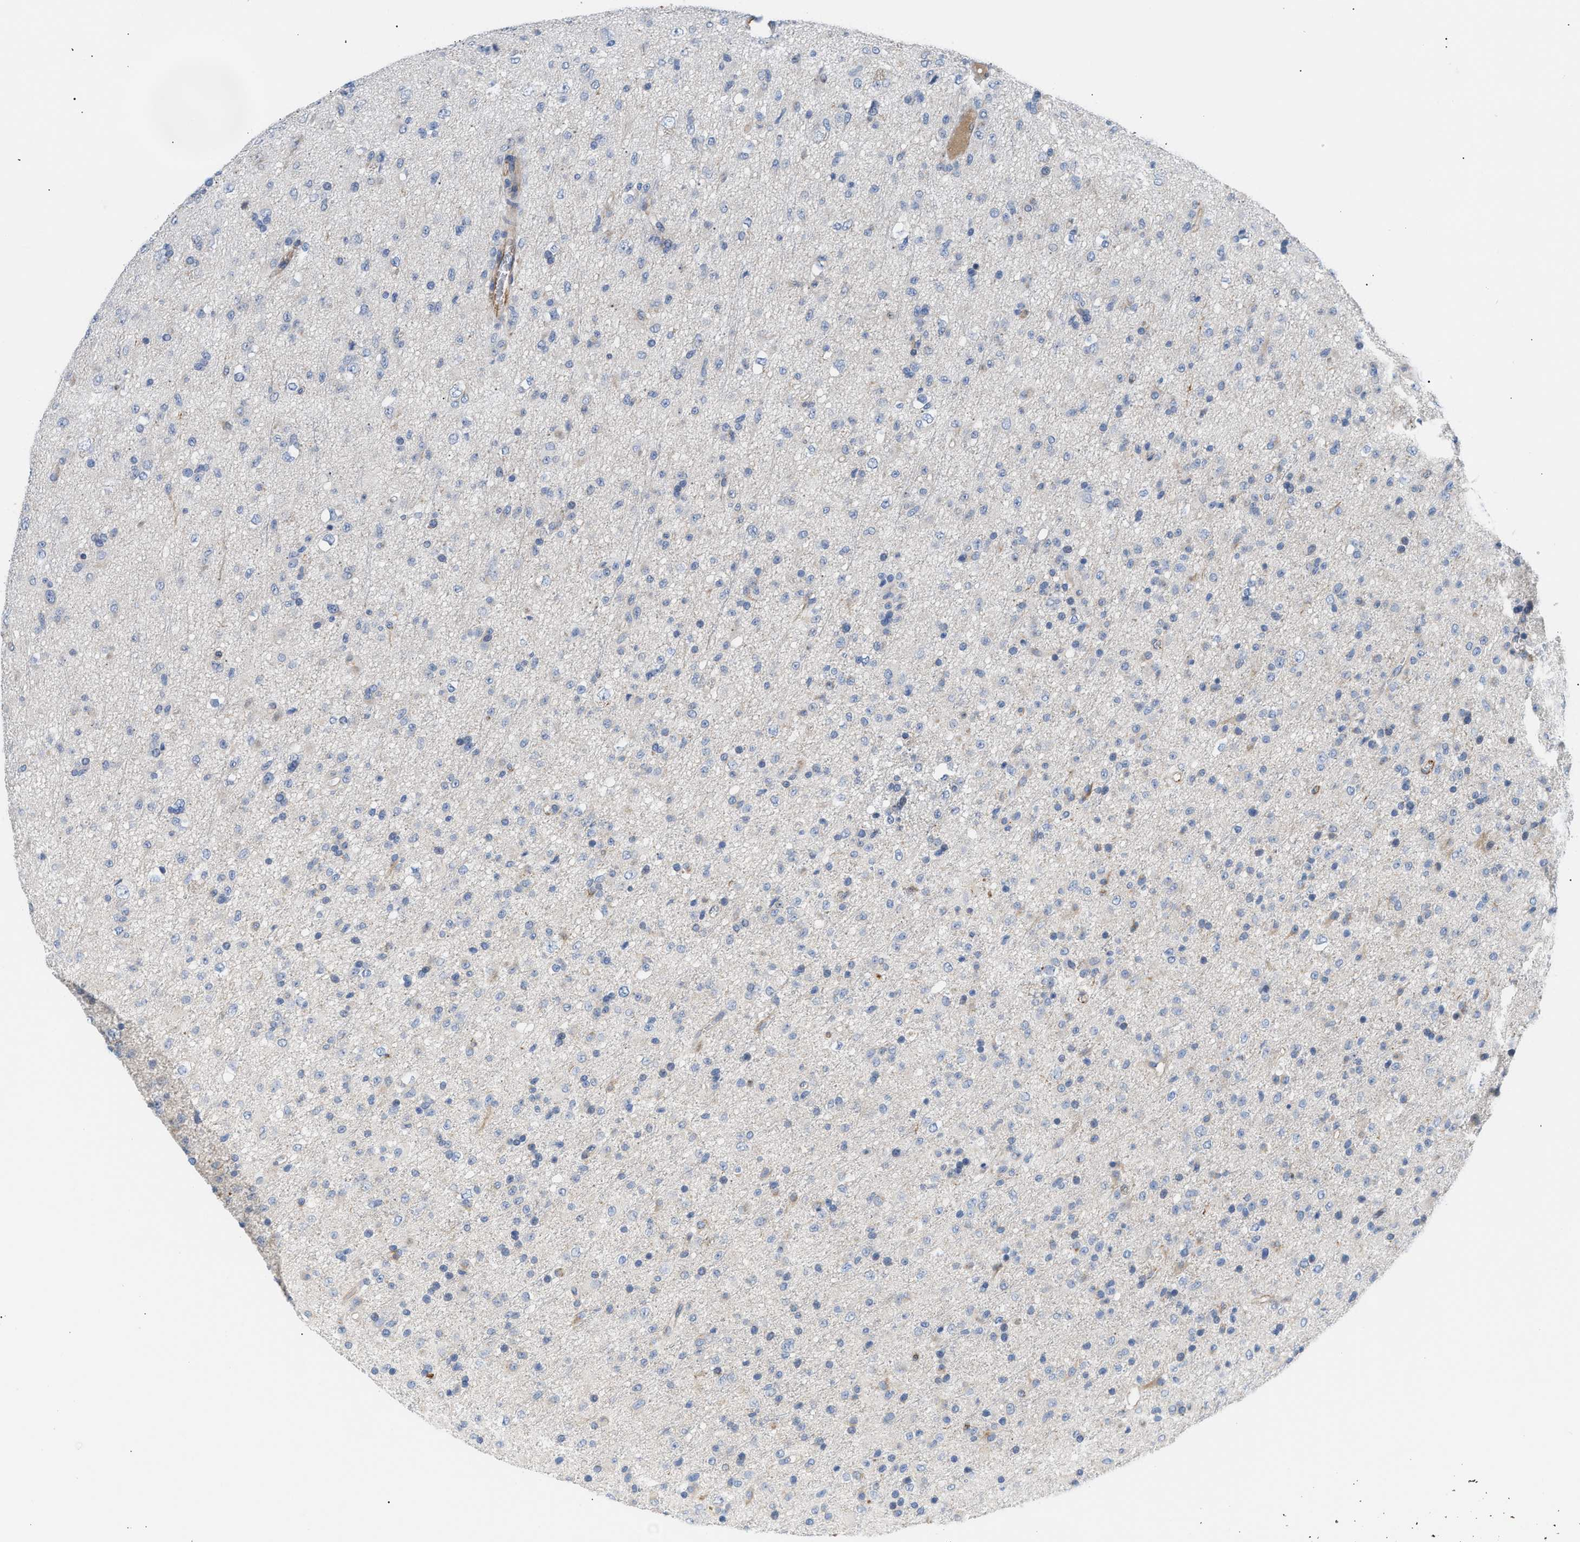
{"staining": {"intensity": "negative", "quantity": "none", "location": "none"}, "tissue": "glioma", "cell_type": "Tumor cells", "image_type": "cancer", "snomed": [{"axis": "morphology", "description": "Glioma, malignant, Low grade"}, {"axis": "topography", "description": "Brain"}], "caption": "Photomicrograph shows no significant protein expression in tumor cells of malignant low-grade glioma.", "gene": "TFPI", "patient": {"sex": "male", "age": 65}}